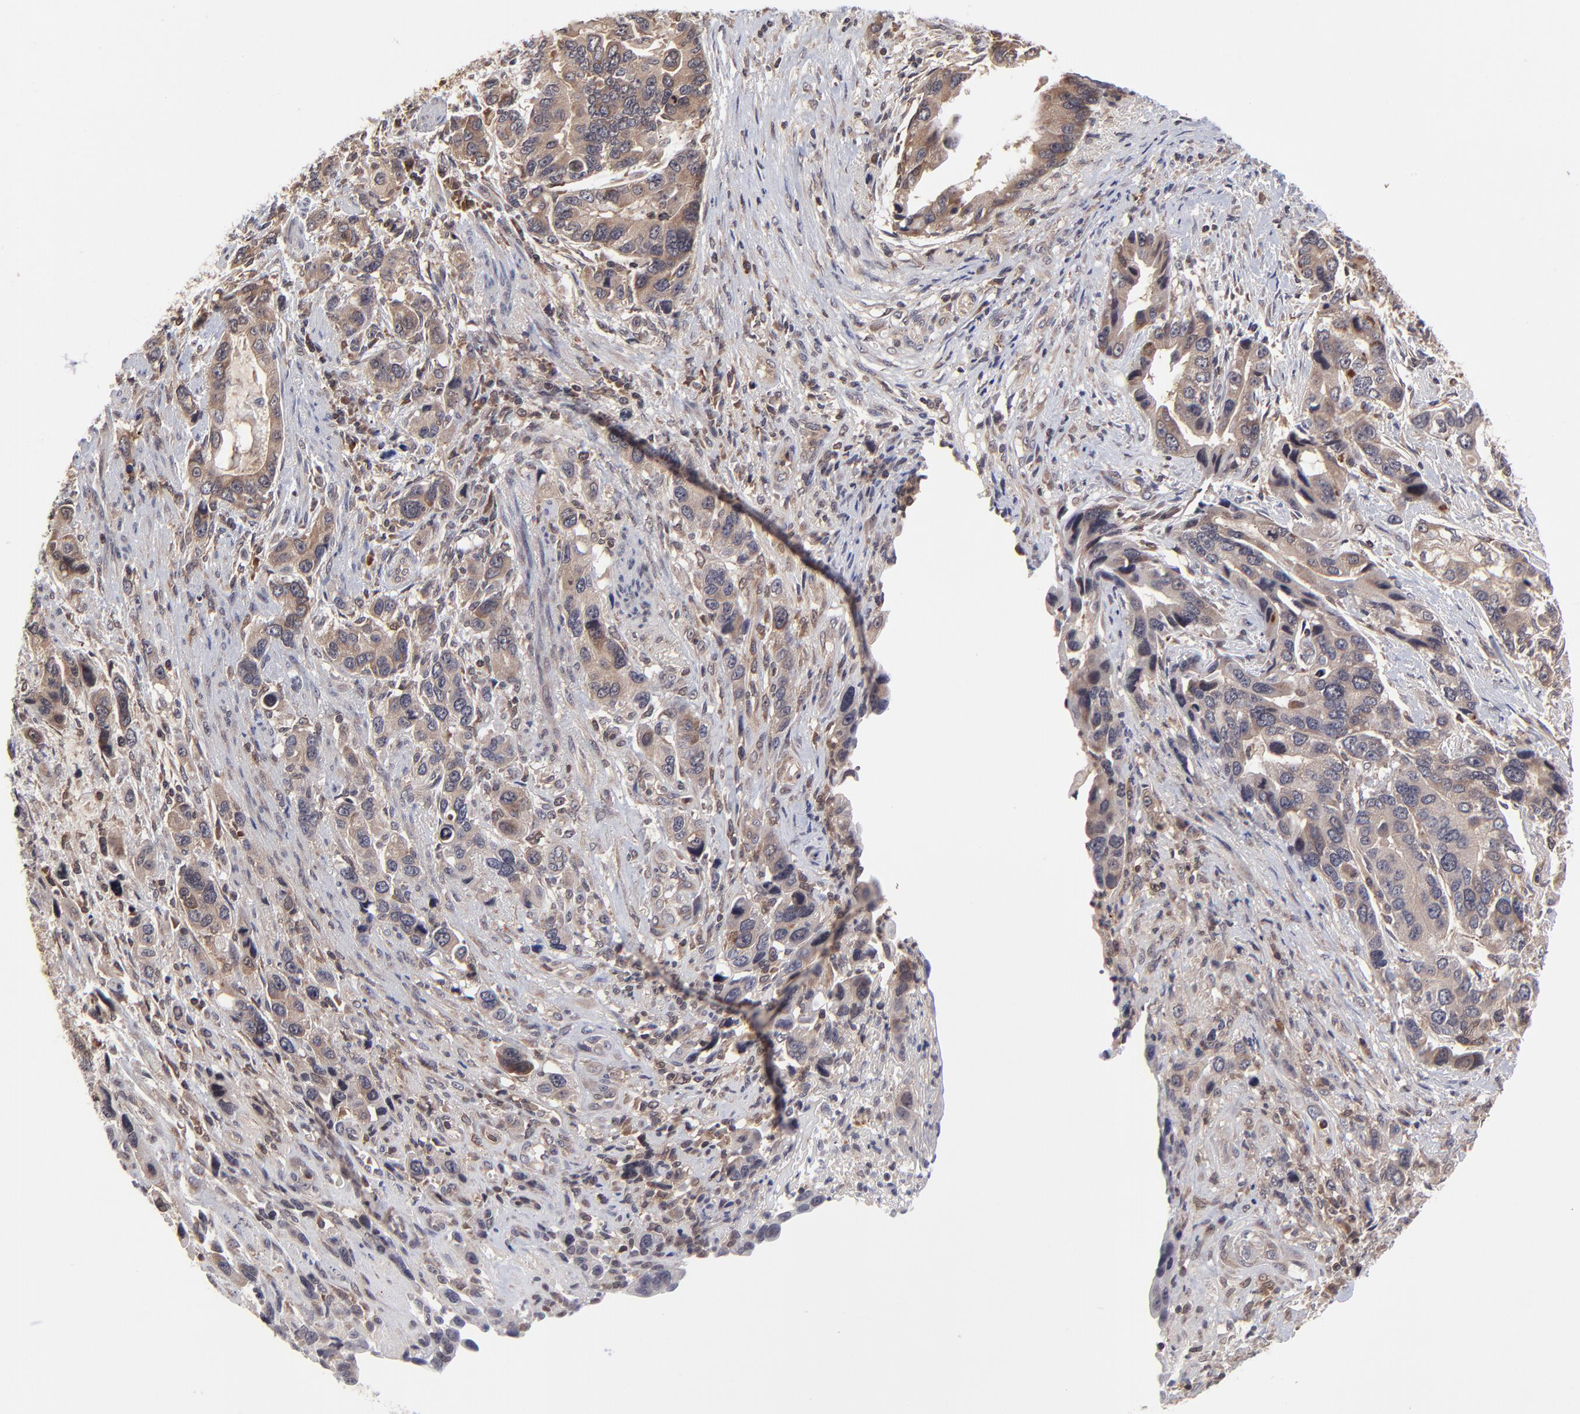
{"staining": {"intensity": "moderate", "quantity": "25%-75%", "location": "cytoplasmic/membranous"}, "tissue": "stomach cancer", "cell_type": "Tumor cells", "image_type": "cancer", "snomed": [{"axis": "morphology", "description": "Adenocarcinoma, NOS"}, {"axis": "topography", "description": "Stomach, lower"}], "caption": "Human stomach cancer (adenocarcinoma) stained with a brown dye reveals moderate cytoplasmic/membranous positive expression in about 25%-75% of tumor cells.", "gene": "UBE2L6", "patient": {"sex": "female", "age": 93}}